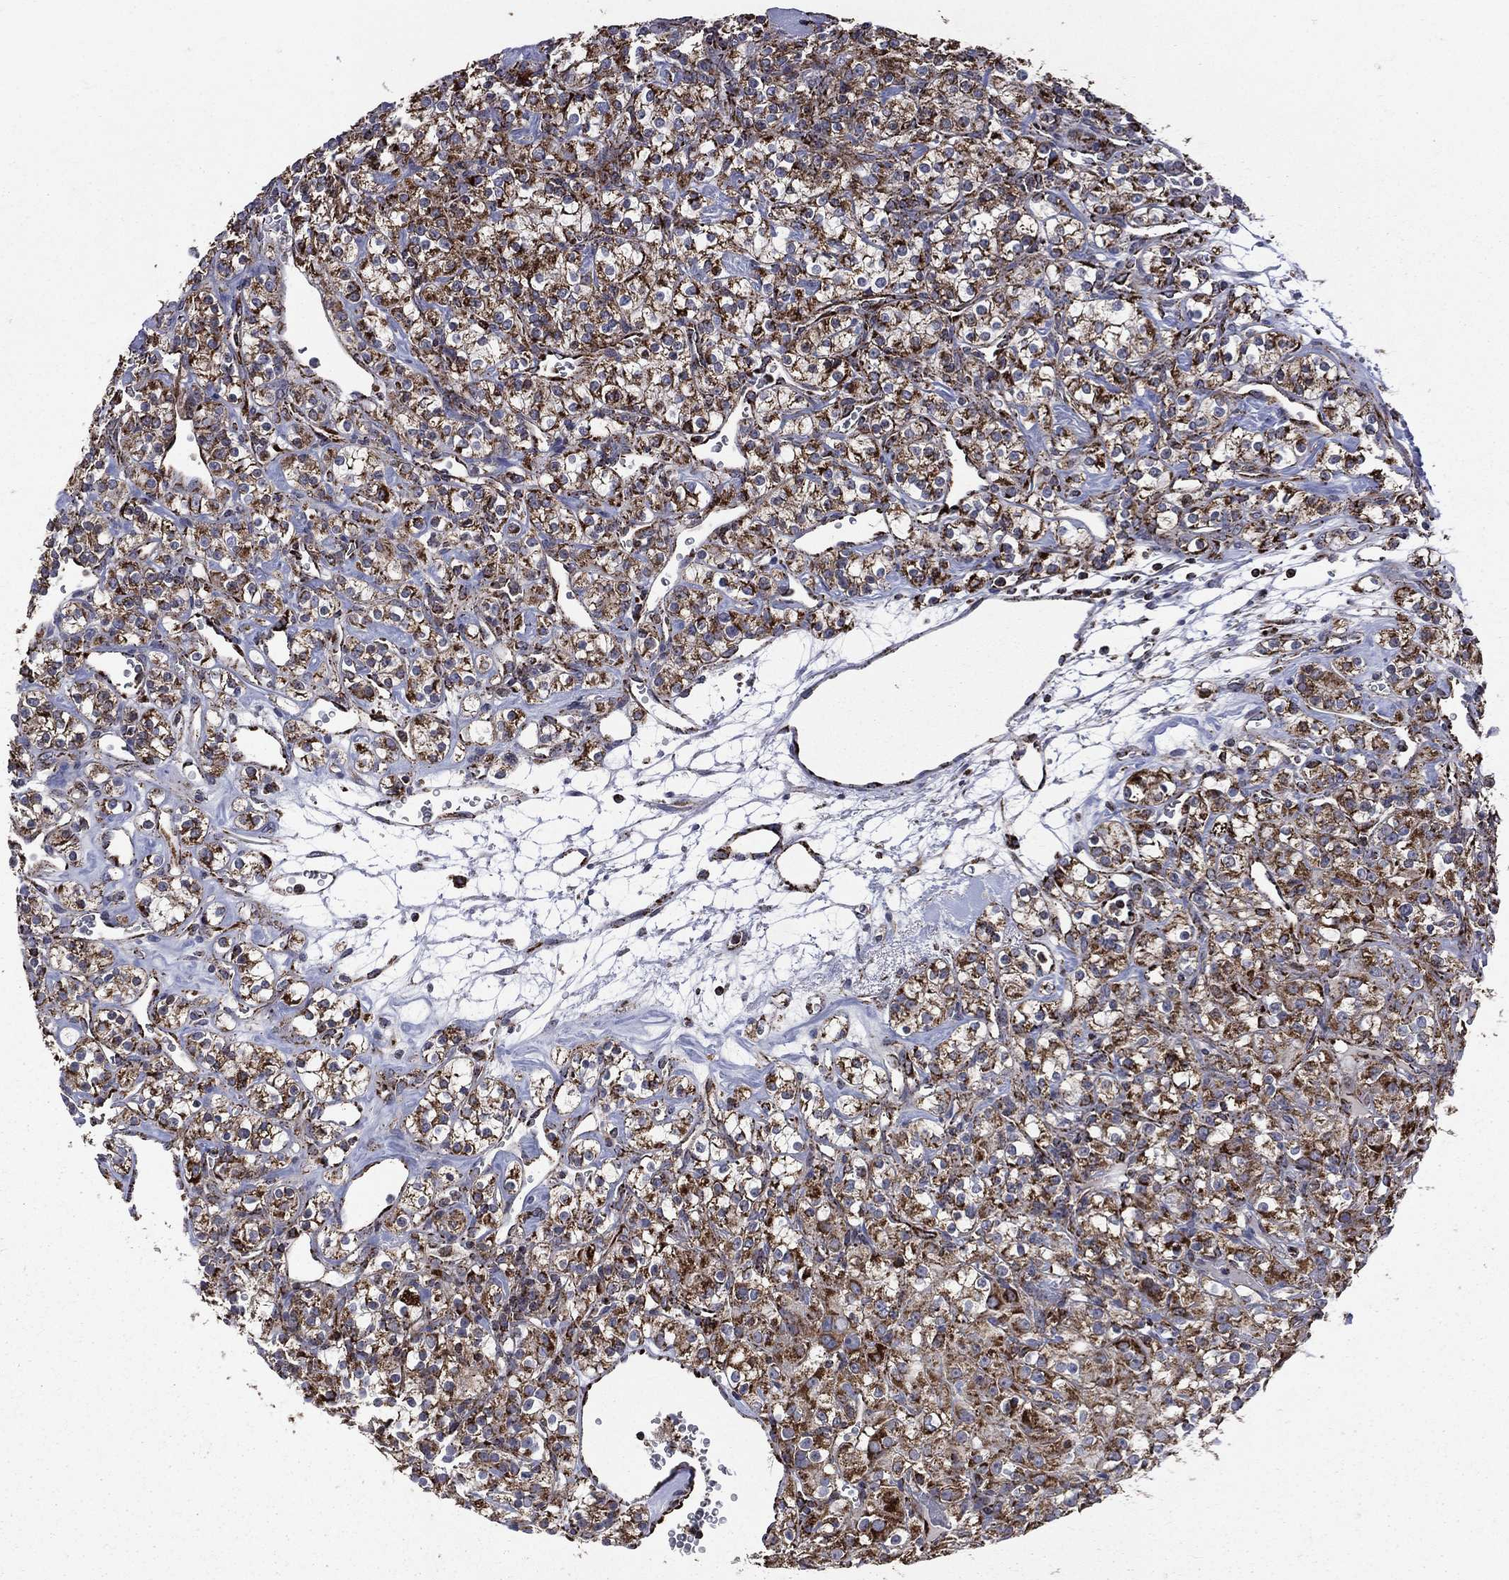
{"staining": {"intensity": "strong", "quantity": ">75%", "location": "cytoplasmic/membranous"}, "tissue": "renal cancer", "cell_type": "Tumor cells", "image_type": "cancer", "snomed": [{"axis": "morphology", "description": "Adenocarcinoma, NOS"}, {"axis": "topography", "description": "Kidney"}], "caption": "Brown immunohistochemical staining in renal cancer (adenocarcinoma) reveals strong cytoplasmic/membranous positivity in about >75% of tumor cells.", "gene": "GOT2", "patient": {"sex": "male", "age": 77}}